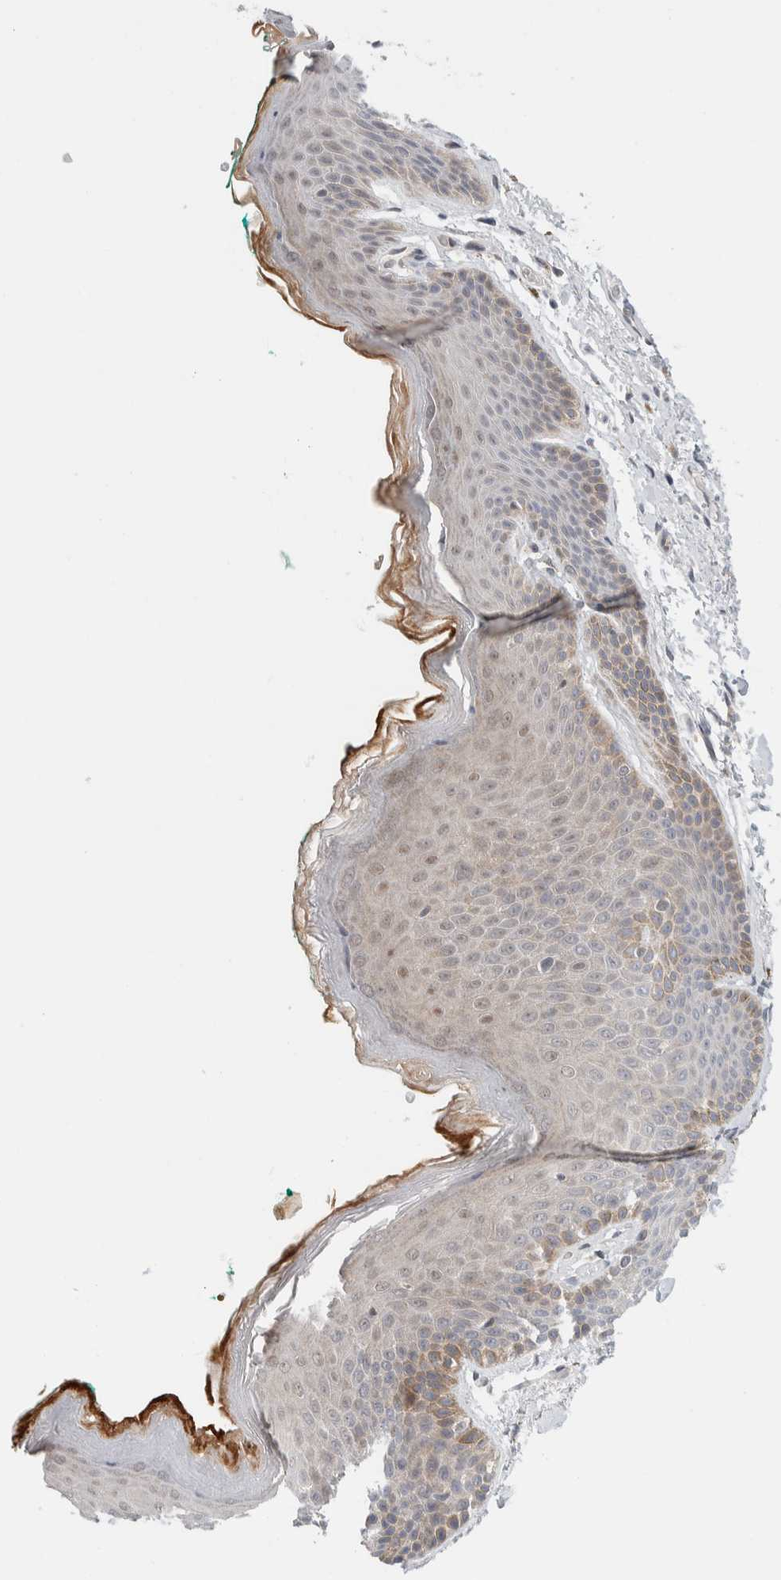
{"staining": {"intensity": "moderate", "quantity": "25%-75%", "location": "nuclear"}, "tissue": "skin", "cell_type": "Epidermal cells", "image_type": "normal", "snomed": [{"axis": "morphology", "description": "Normal tissue, NOS"}, {"axis": "topography", "description": "Anal"}], "caption": "Epidermal cells reveal moderate nuclear expression in approximately 25%-75% of cells in normal skin.", "gene": "NCR3LG1", "patient": {"sex": "male", "age": 74}}